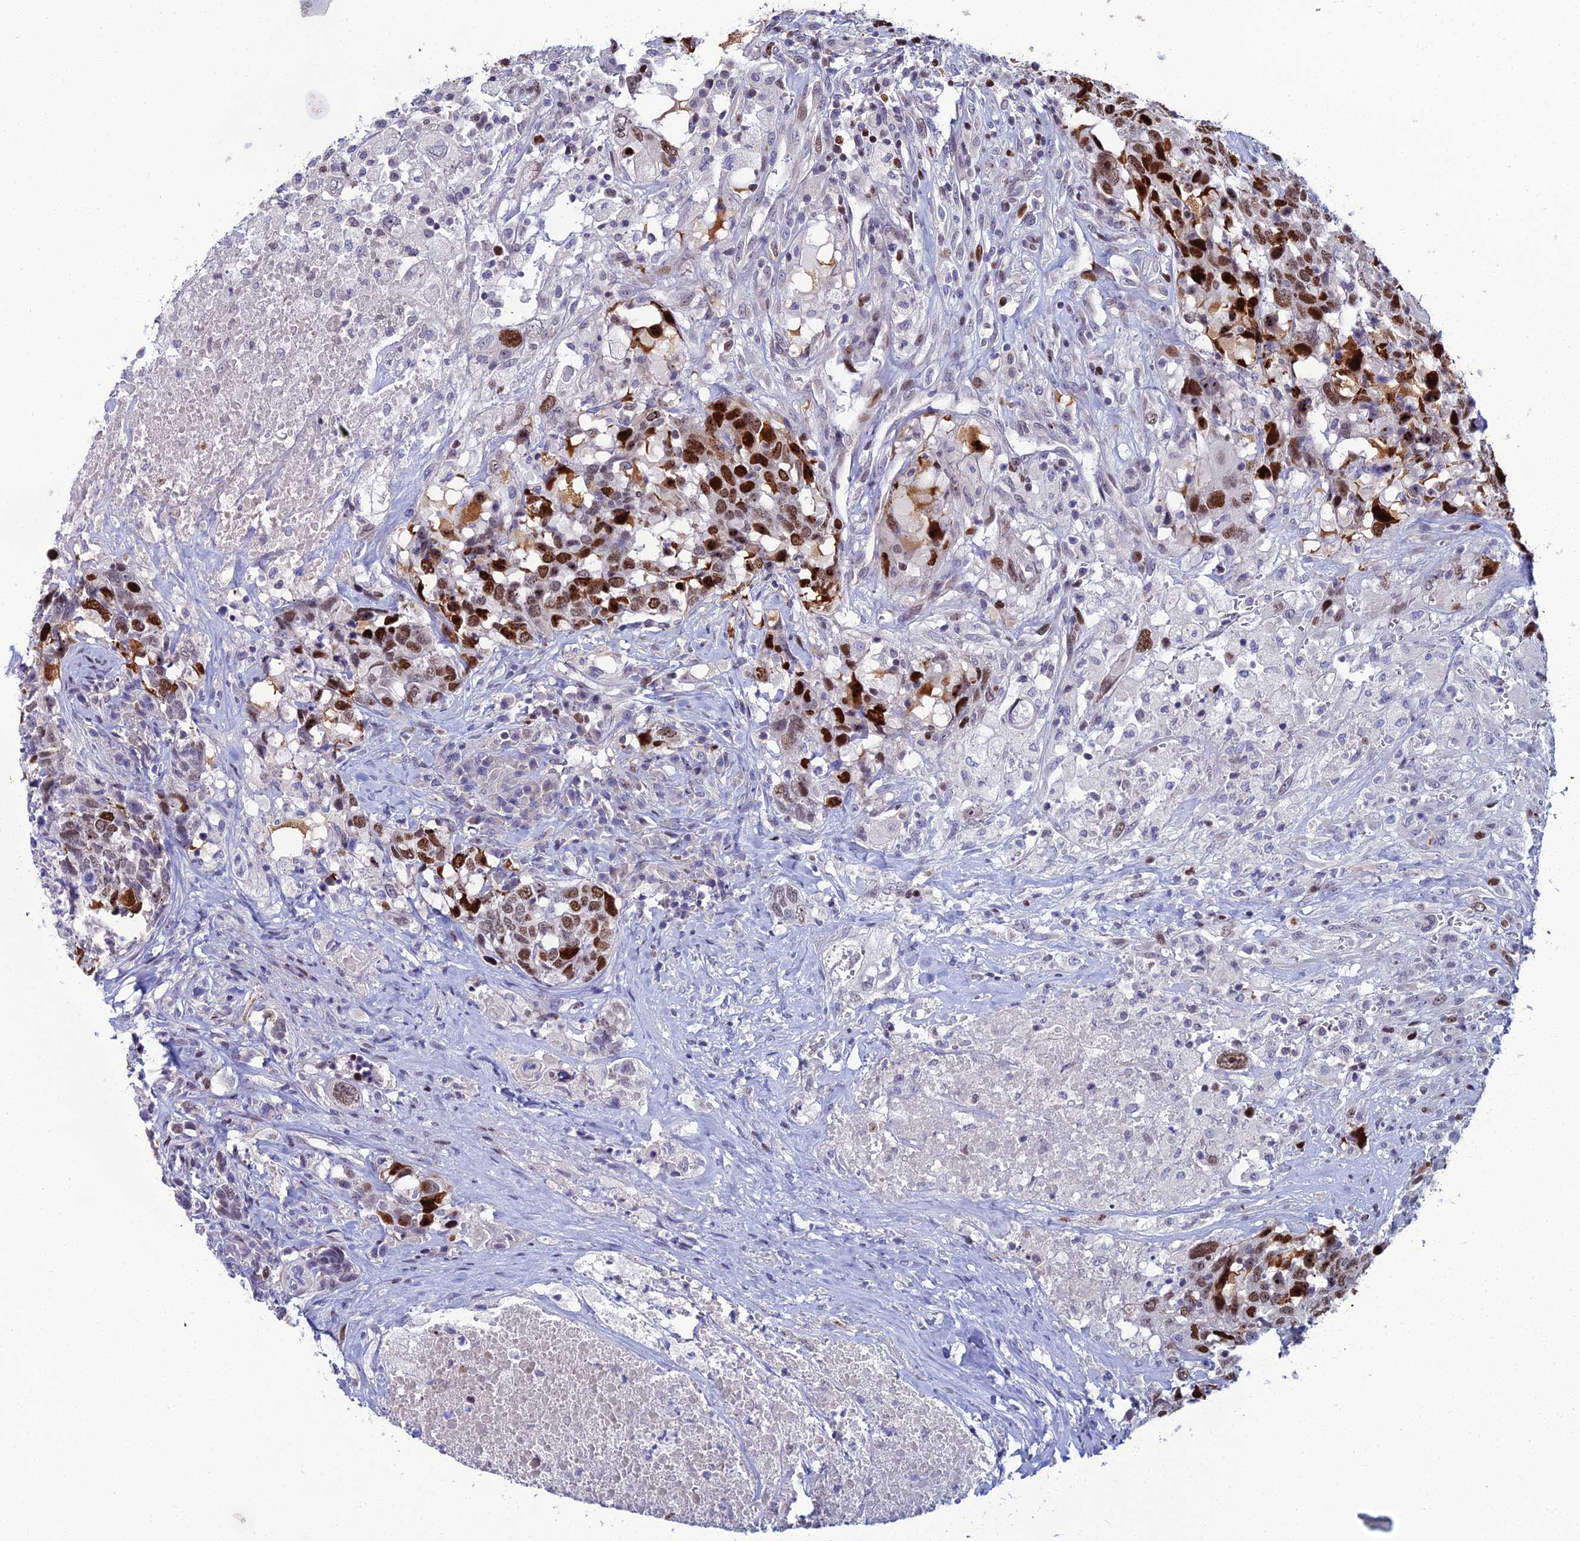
{"staining": {"intensity": "strong", "quantity": "25%-75%", "location": "nuclear"}, "tissue": "head and neck cancer", "cell_type": "Tumor cells", "image_type": "cancer", "snomed": [{"axis": "morphology", "description": "Squamous cell carcinoma, NOS"}, {"axis": "topography", "description": "Head-Neck"}], "caption": "Head and neck cancer (squamous cell carcinoma) tissue demonstrates strong nuclear expression in about 25%-75% of tumor cells, visualized by immunohistochemistry.", "gene": "TAF9B", "patient": {"sex": "male", "age": 66}}